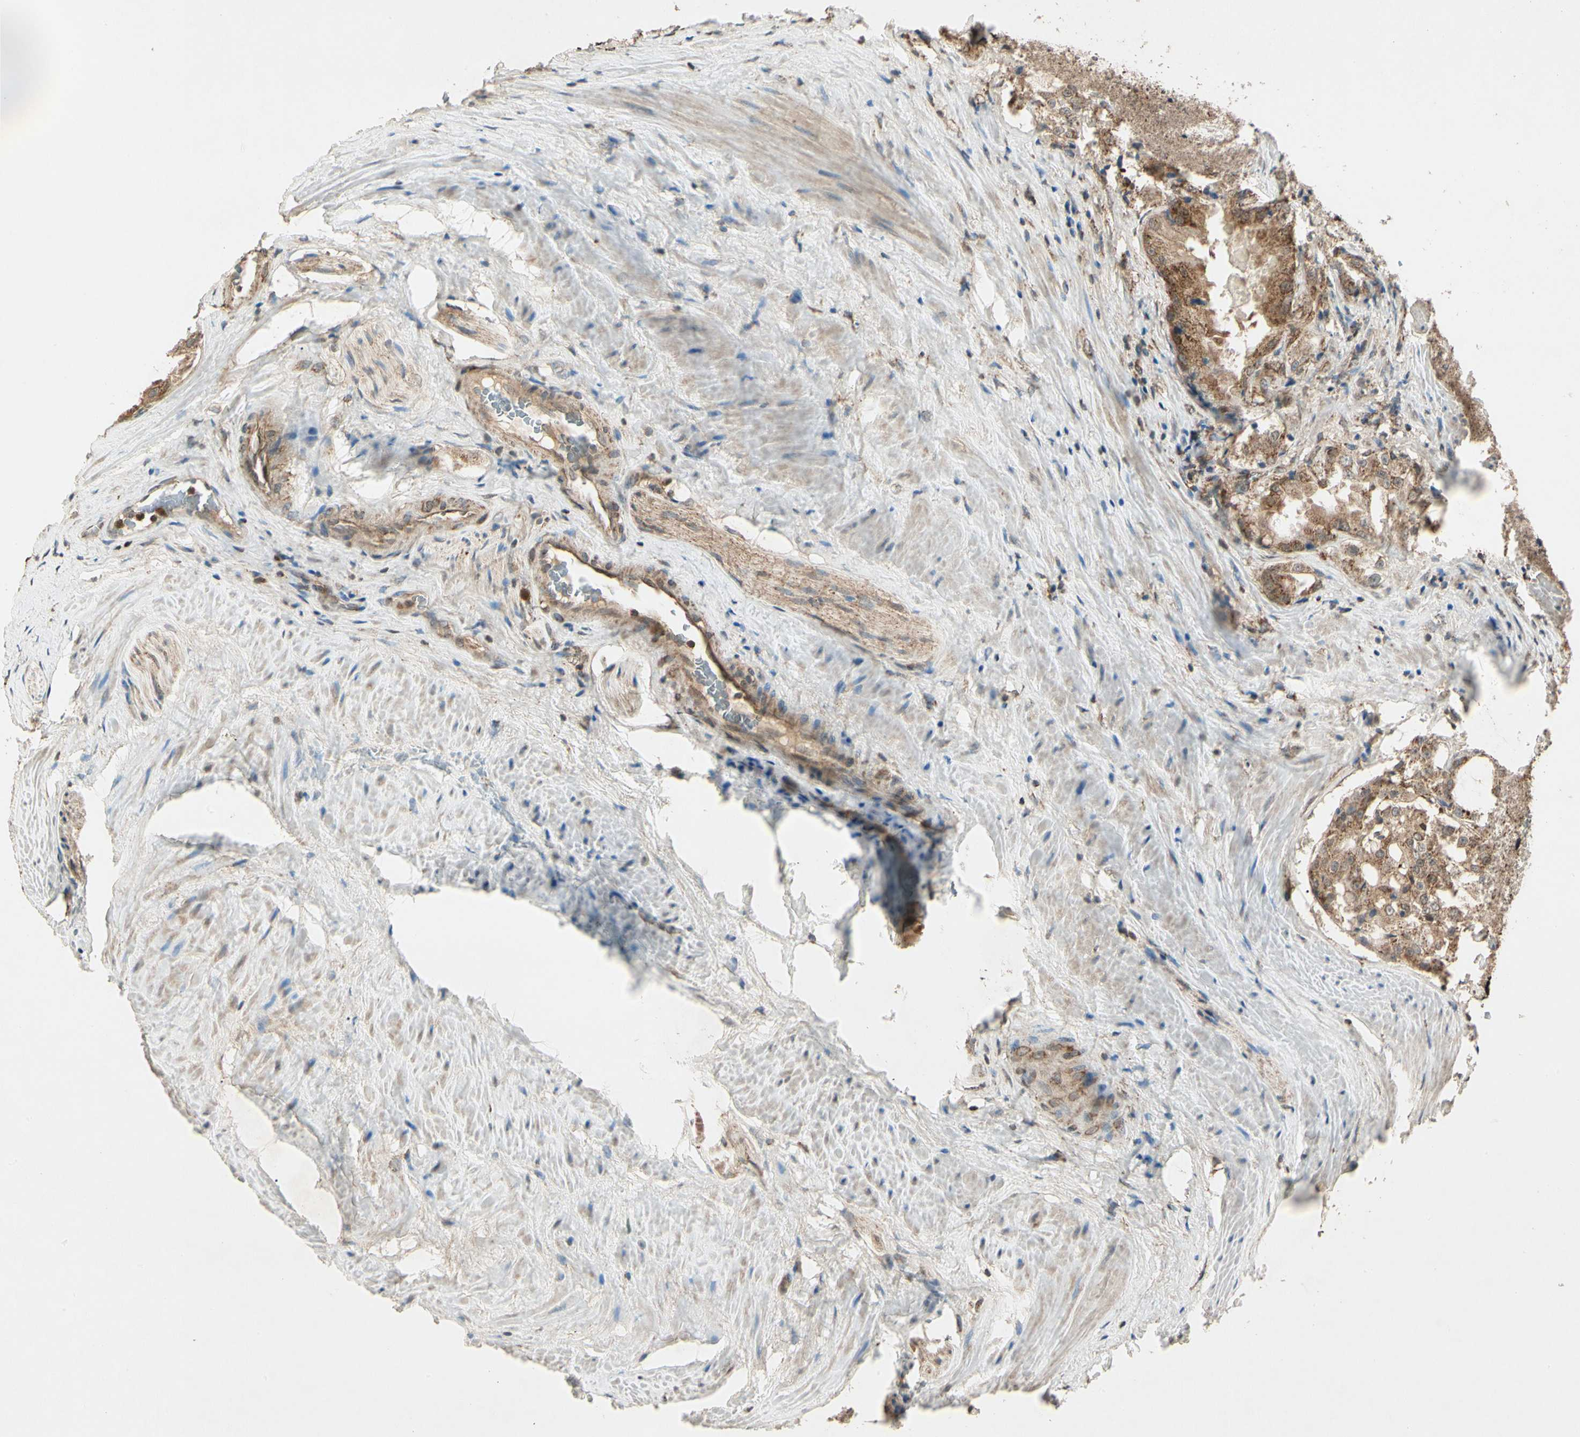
{"staining": {"intensity": "moderate", "quantity": ">75%", "location": "cytoplasmic/membranous"}, "tissue": "prostate cancer", "cell_type": "Tumor cells", "image_type": "cancer", "snomed": [{"axis": "morphology", "description": "Adenocarcinoma, High grade"}, {"axis": "topography", "description": "Prostate"}], "caption": "Protein expression analysis of human prostate cancer reveals moderate cytoplasmic/membranous expression in about >75% of tumor cells. The staining is performed using DAB brown chromogen to label protein expression. The nuclei are counter-stained blue using hematoxylin.", "gene": "PRDX5", "patient": {"sex": "male", "age": 73}}